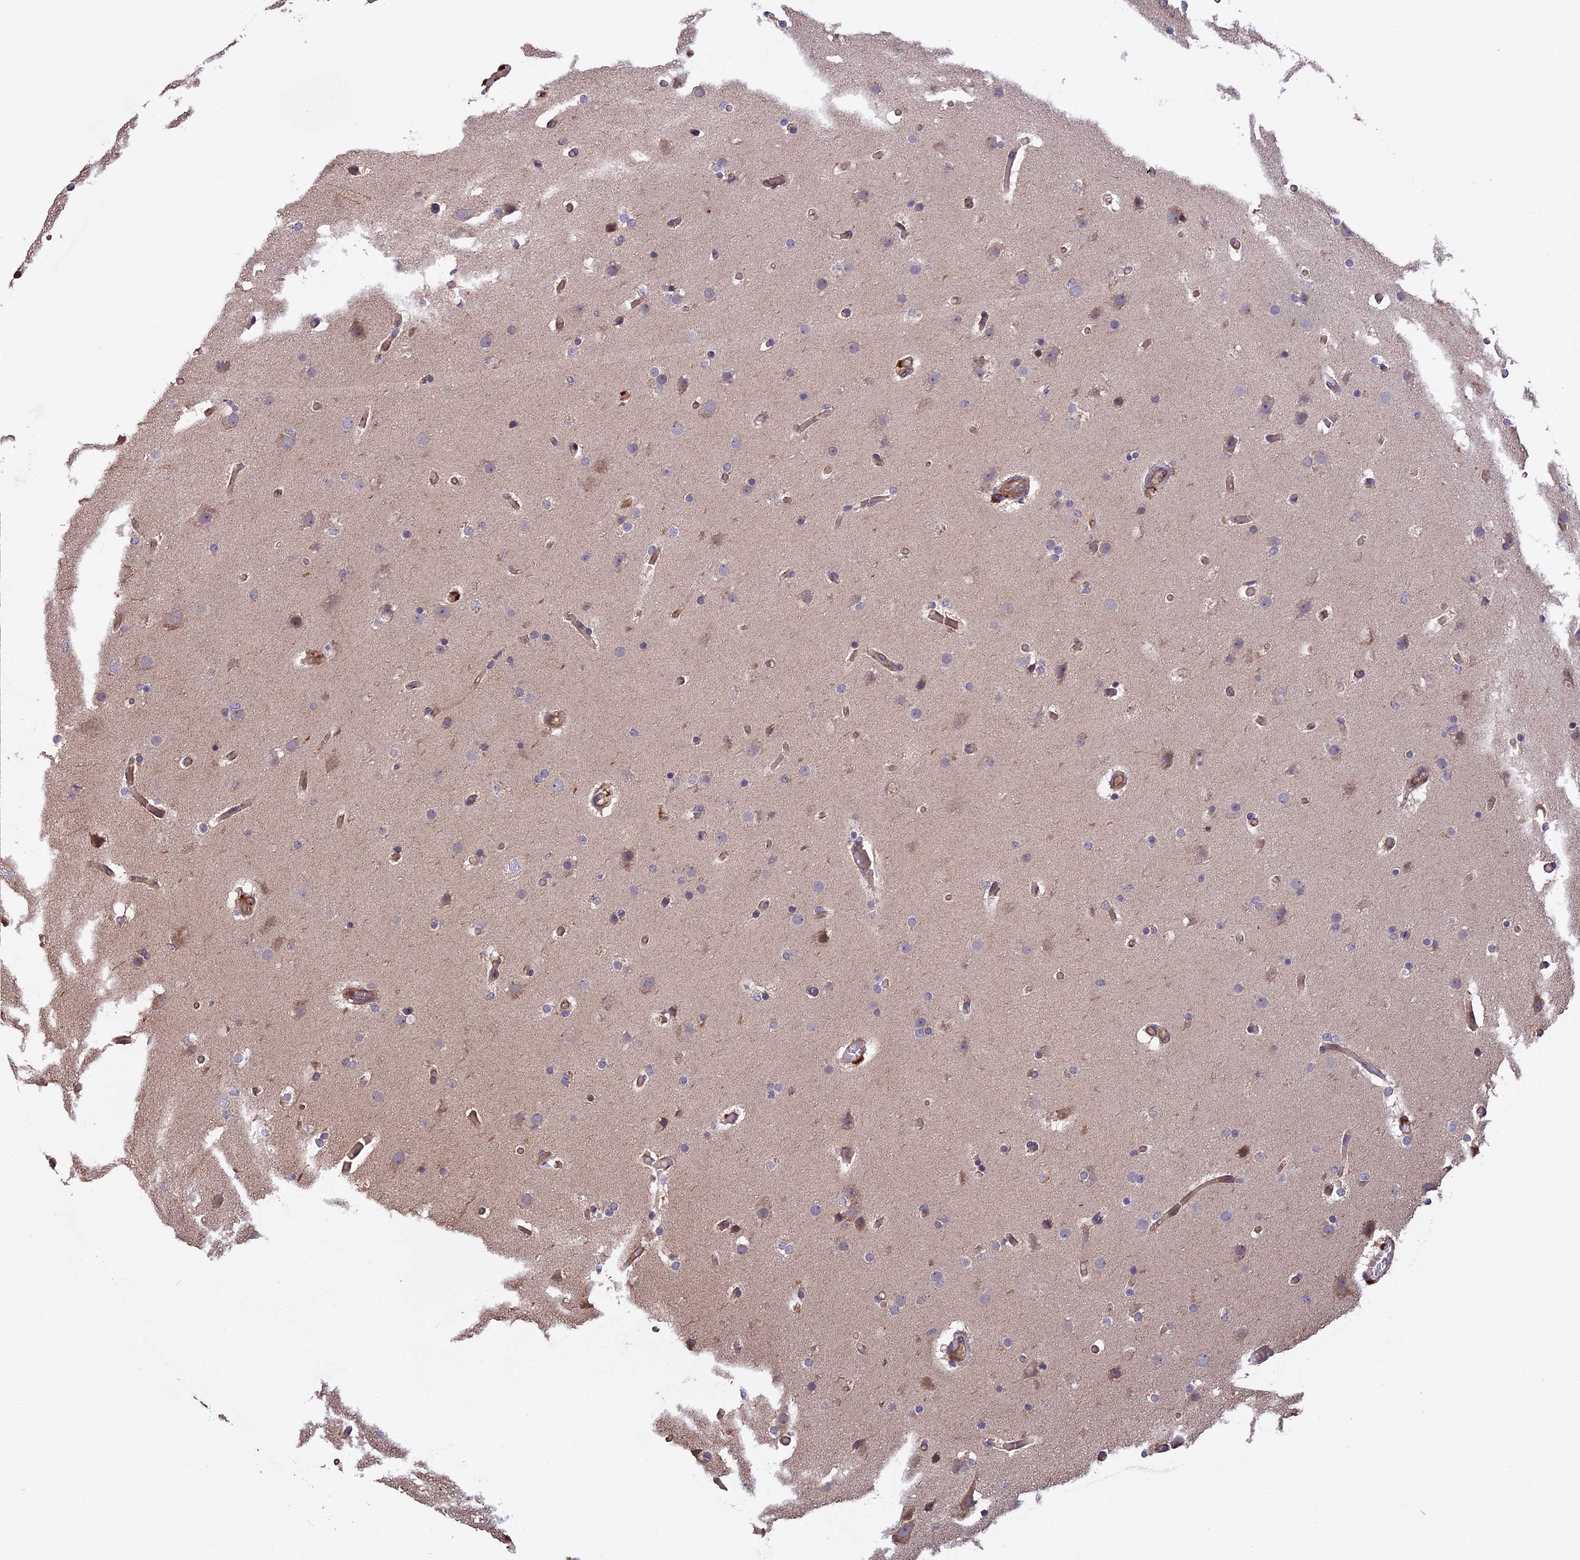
{"staining": {"intensity": "weak", "quantity": "<25%", "location": "cytoplasmic/membranous"}, "tissue": "glioma", "cell_type": "Tumor cells", "image_type": "cancer", "snomed": [{"axis": "morphology", "description": "Glioma, malignant, High grade"}, {"axis": "topography", "description": "Cerebral cortex"}], "caption": "Immunohistochemistry (IHC) image of human malignant high-grade glioma stained for a protein (brown), which demonstrates no expression in tumor cells.", "gene": "GAS8", "patient": {"sex": "female", "age": 36}}